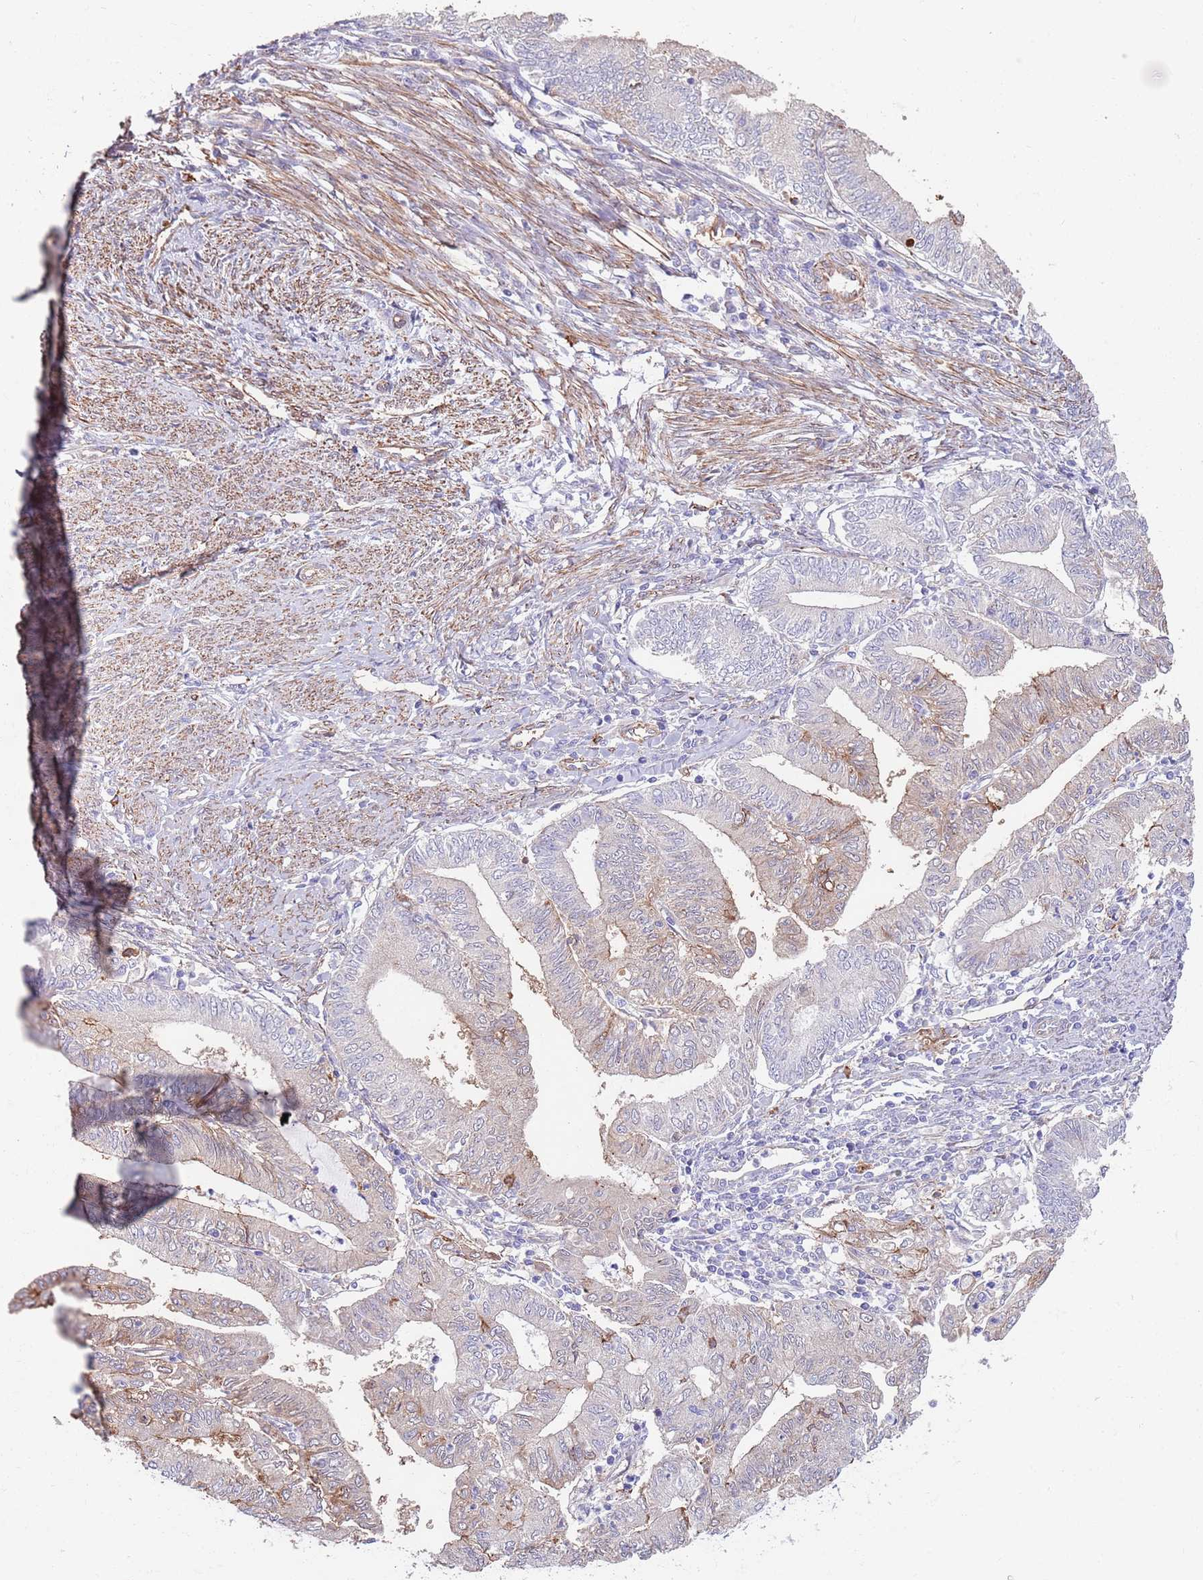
{"staining": {"intensity": "weak", "quantity": "<25%", "location": "cytoplasmic/membranous"}, "tissue": "endometrial cancer", "cell_type": "Tumor cells", "image_type": "cancer", "snomed": [{"axis": "morphology", "description": "Adenocarcinoma, NOS"}, {"axis": "topography", "description": "Endometrium"}], "caption": "An image of endometrial cancer (adenocarcinoma) stained for a protein reveals no brown staining in tumor cells.", "gene": "BPNT1", "patient": {"sex": "female", "age": 66}}